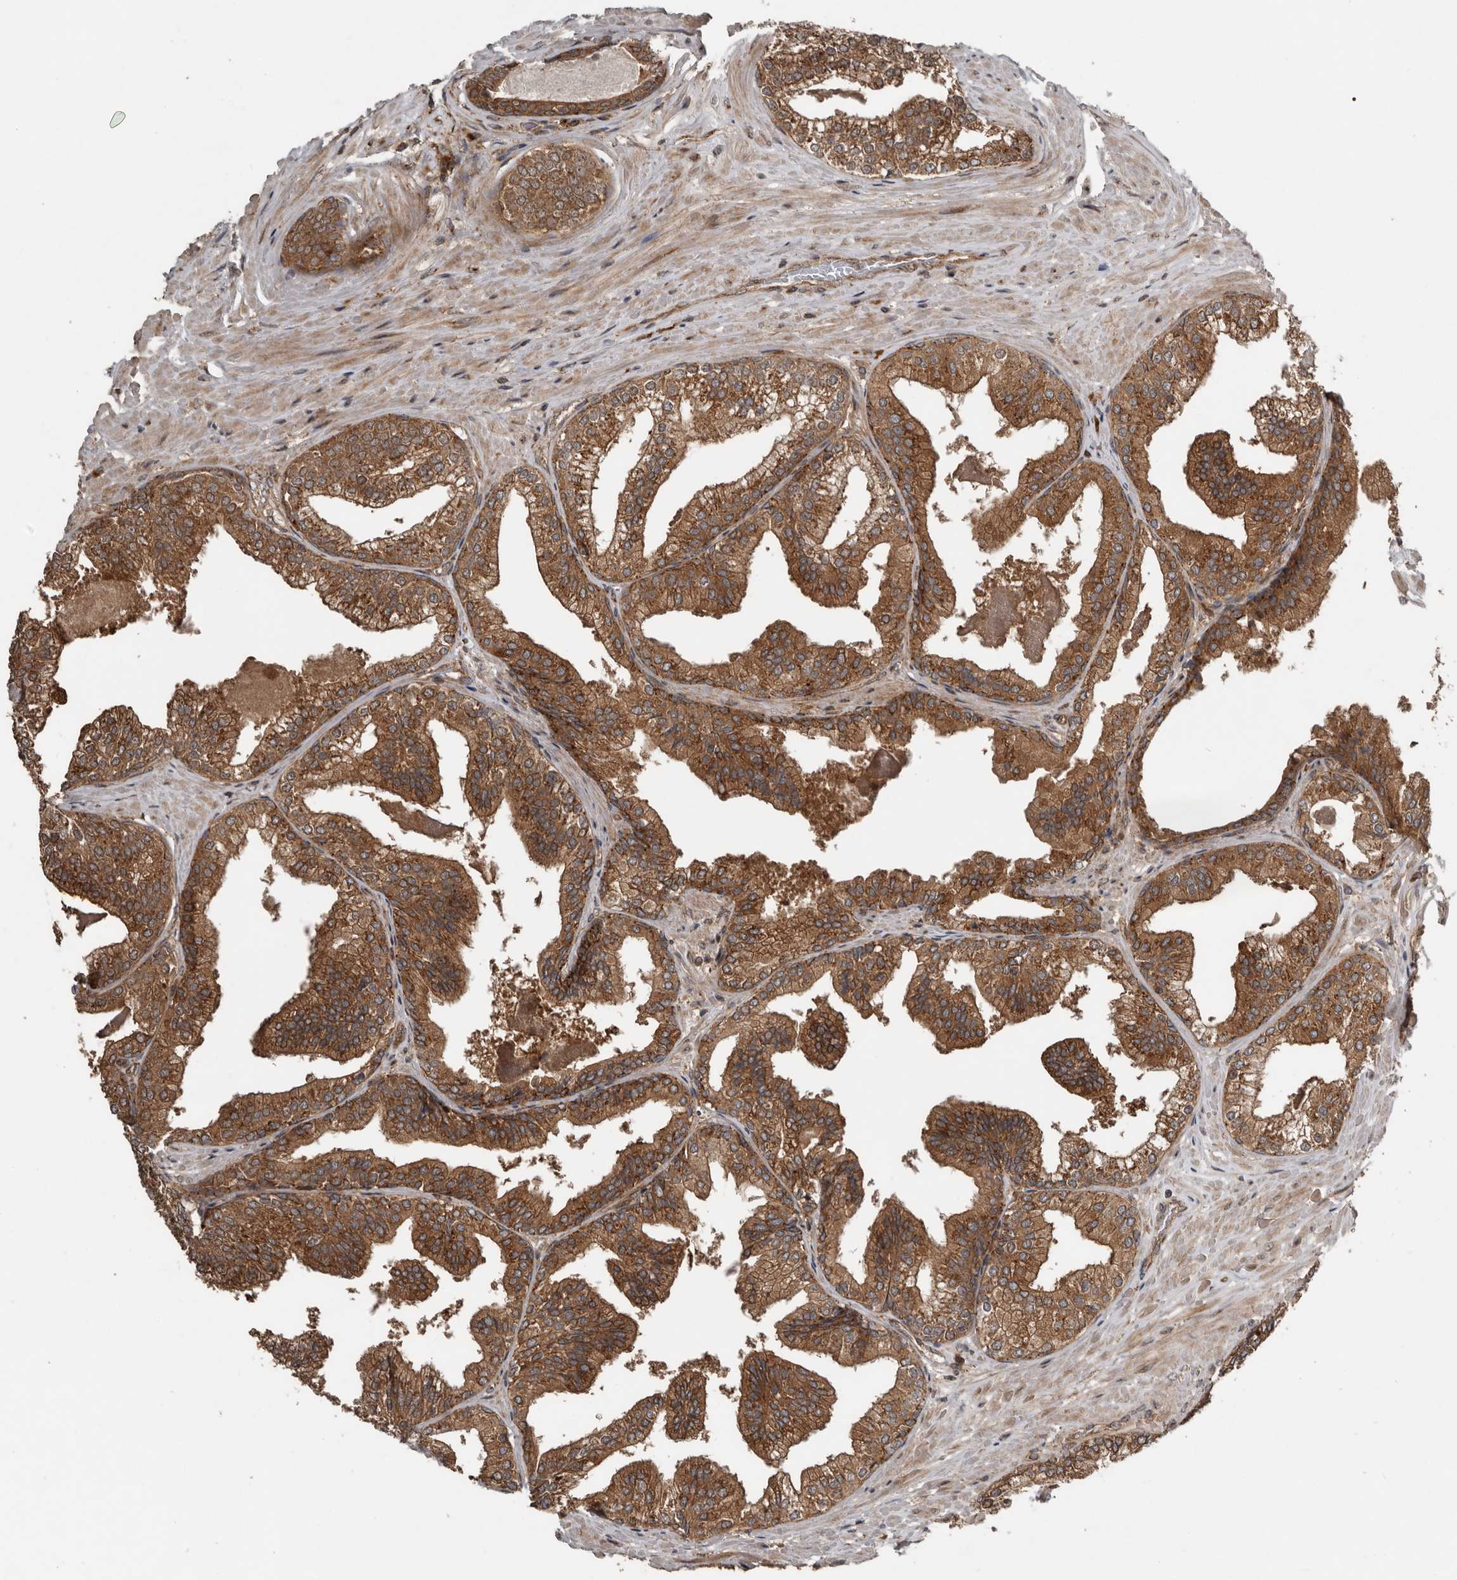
{"staining": {"intensity": "strong", "quantity": ">75%", "location": "cytoplasmic/membranous"}, "tissue": "prostate cancer", "cell_type": "Tumor cells", "image_type": "cancer", "snomed": [{"axis": "morphology", "description": "Adenocarcinoma, Low grade"}, {"axis": "topography", "description": "Prostate"}], "caption": "Immunohistochemistry (IHC) of adenocarcinoma (low-grade) (prostate) exhibits high levels of strong cytoplasmic/membranous positivity in approximately >75% of tumor cells.", "gene": "CCDC190", "patient": {"sex": "male", "age": 71}}